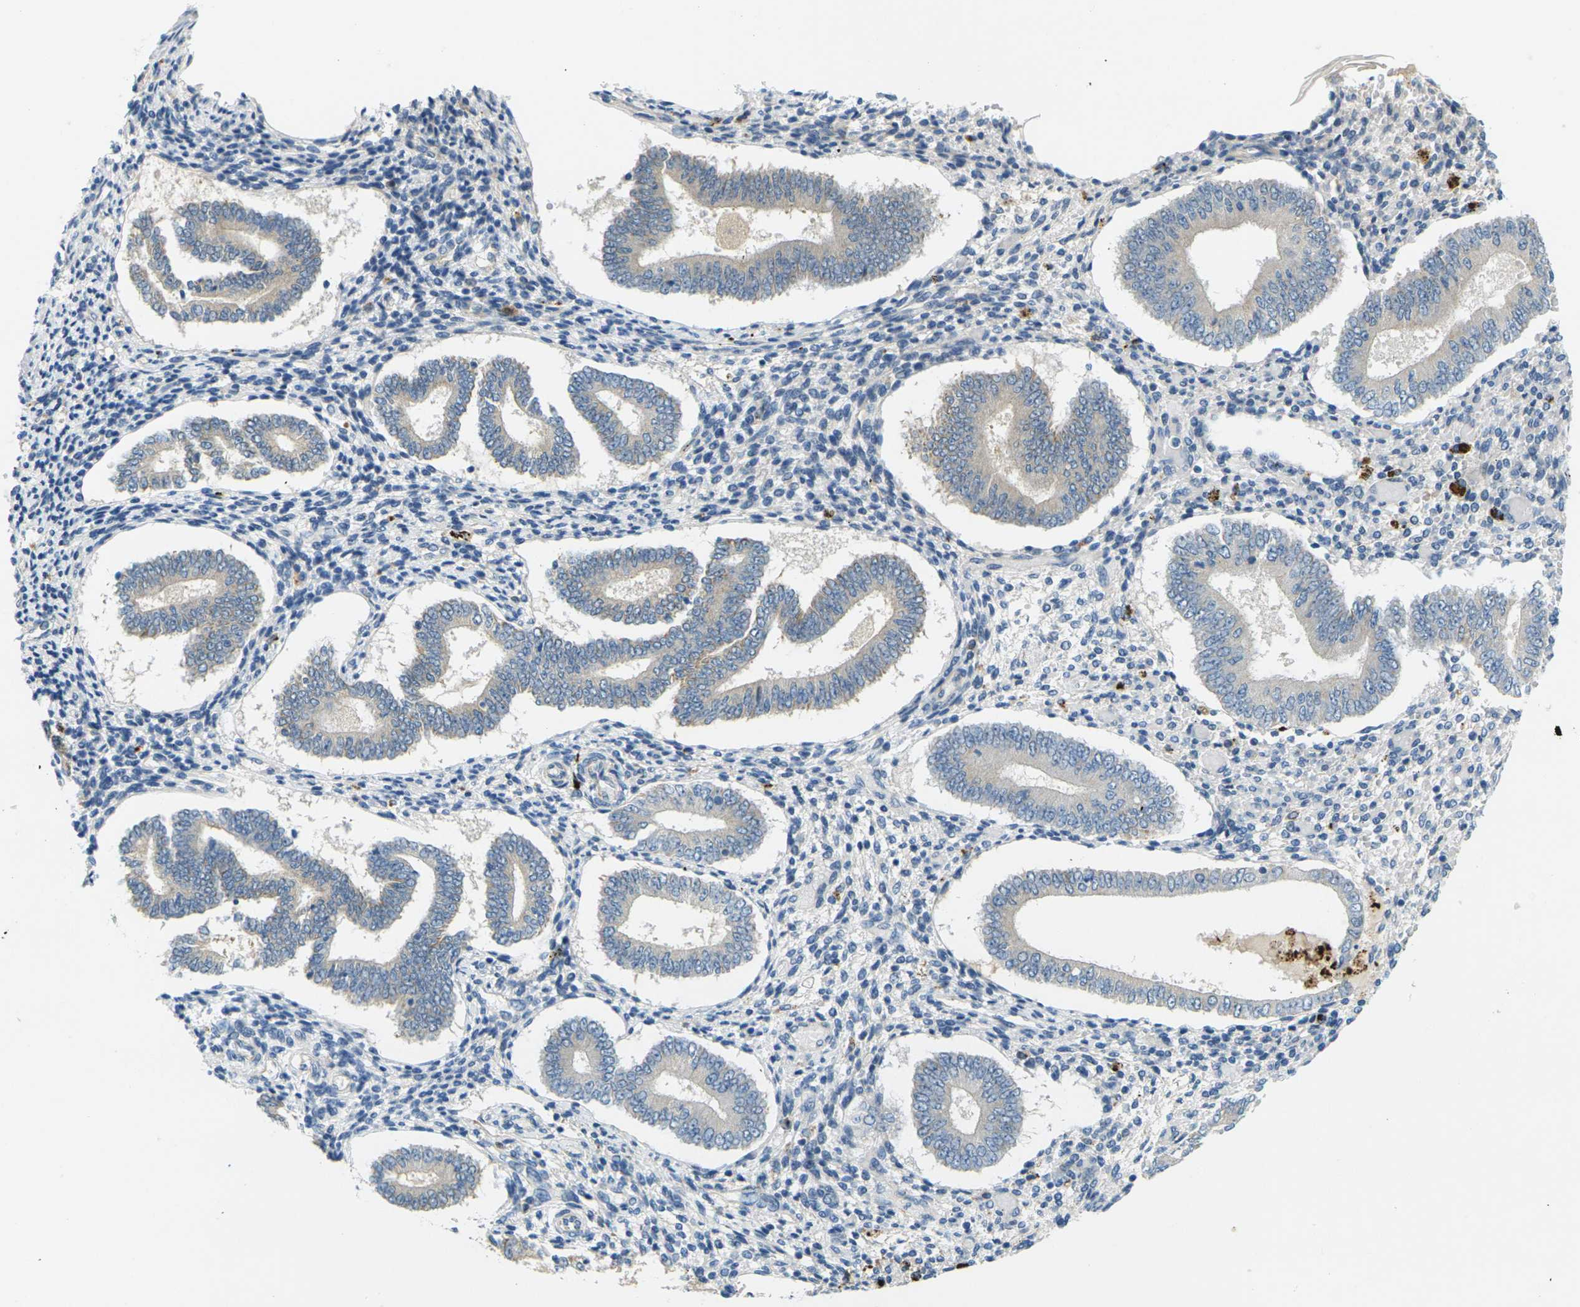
{"staining": {"intensity": "negative", "quantity": "none", "location": "none"}, "tissue": "endometrium", "cell_type": "Cells in endometrial stroma", "image_type": "normal", "snomed": [{"axis": "morphology", "description": "Normal tissue, NOS"}, {"axis": "topography", "description": "Endometrium"}], "caption": "An immunohistochemistry (IHC) micrograph of benign endometrium is shown. There is no staining in cells in endometrial stroma of endometrium. (DAB (3,3'-diaminobenzidine) immunohistochemistry (IHC) visualized using brightfield microscopy, high magnification).", "gene": "CYP2C8", "patient": {"sex": "female", "age": 42}}